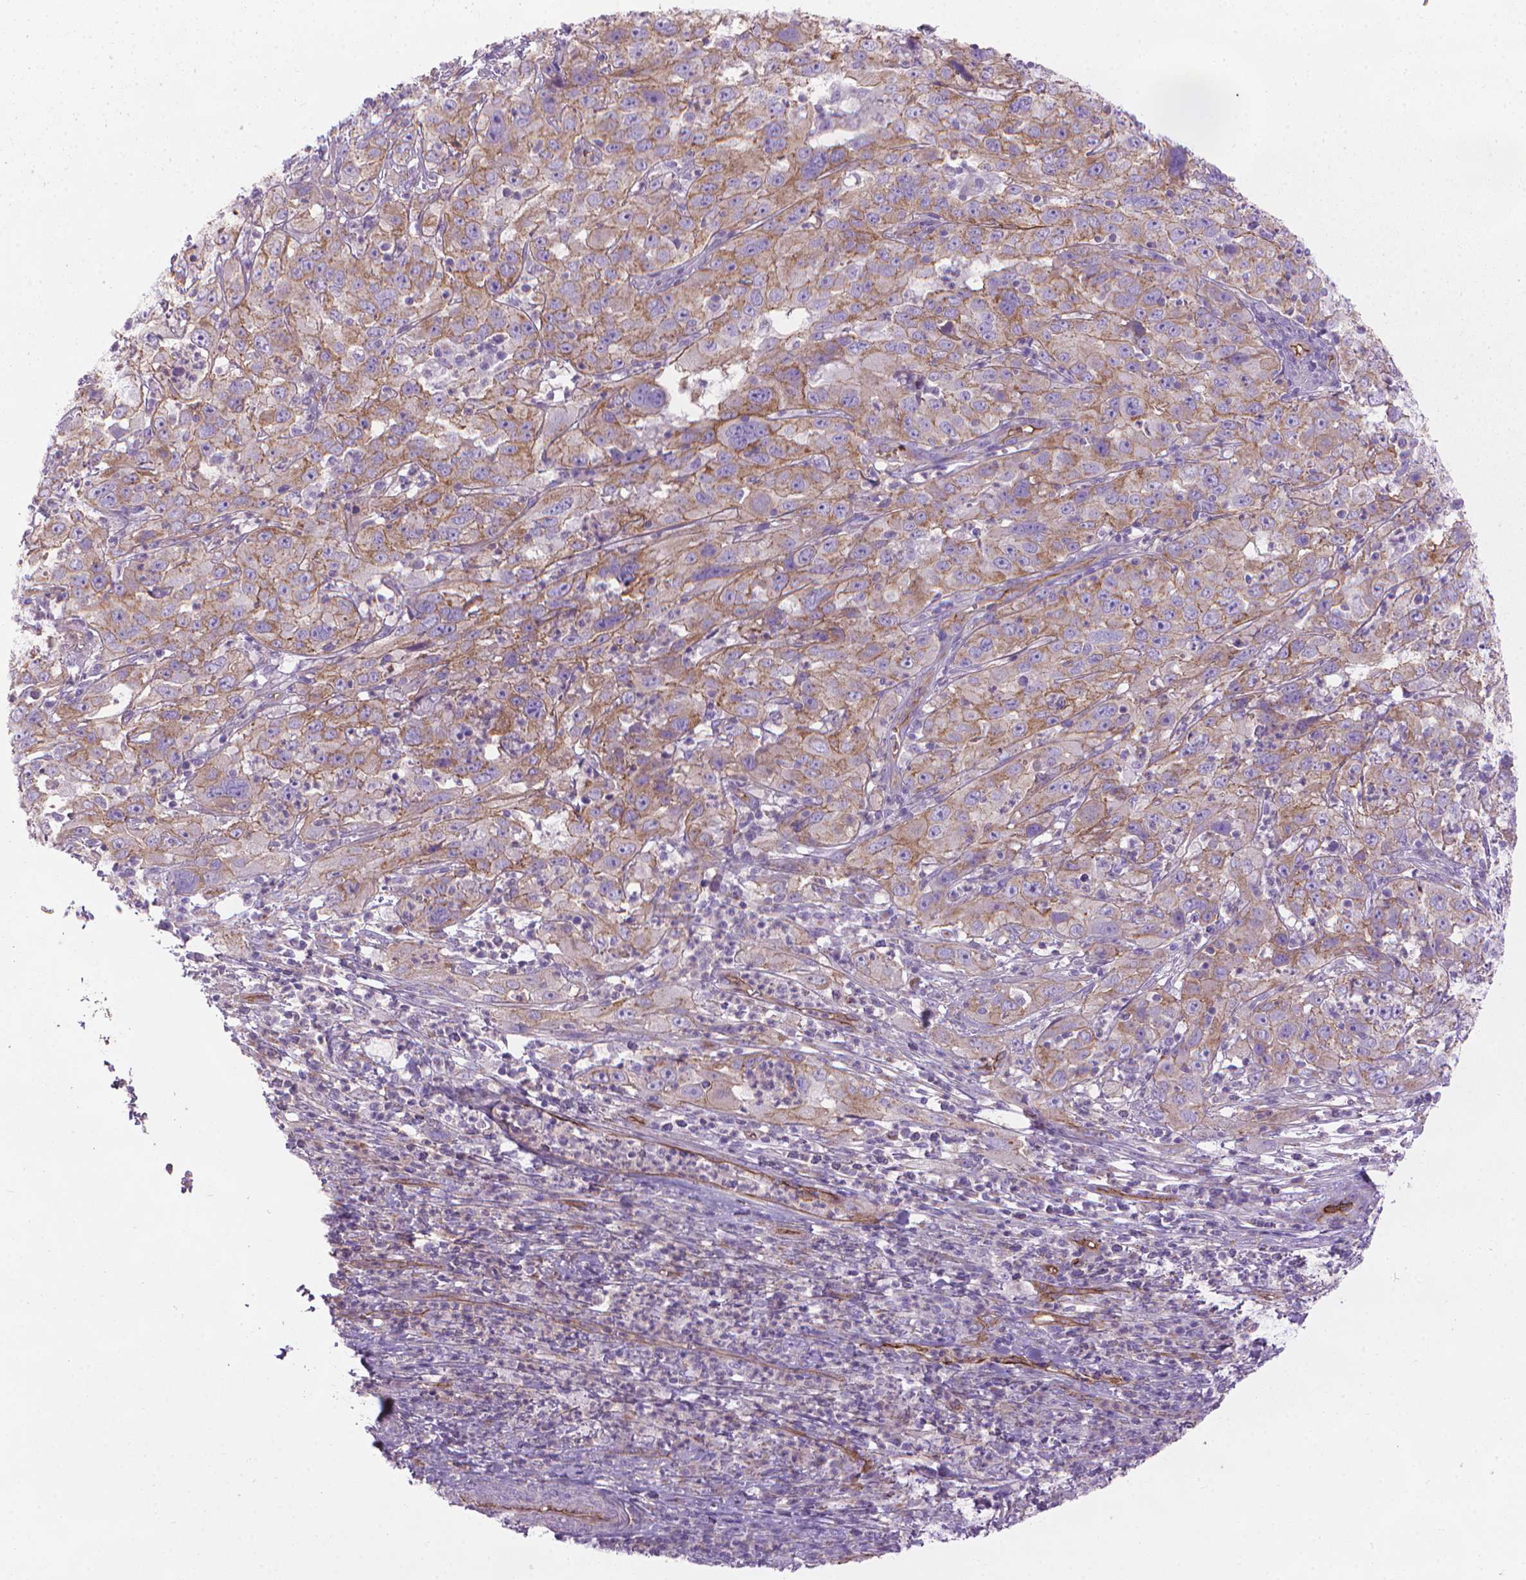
{"staining": {"intensity": "weak", "quantity": "25%-75%", "location": "cytoplasmic/membranous"}, "tissue": "cervical cancer", "cell_type": "Tumor cells", "image_type": "cancer", "snomed": [{"axis": "morphology", "description": "Squamous cell carcinoma, NOS"}, {"axis": "topography", "description": "Cervix"}], "caption": "A photomicrograph showing weak cytoplasmic/membranous expression in approximately 25%-75% of tumor cells in cervical cancer (squamous cell carcinoma), as visualized by brown immunohistochemical staining.", "gene": "TENT5A", "patient": {"sex": "female", "age": 32}}